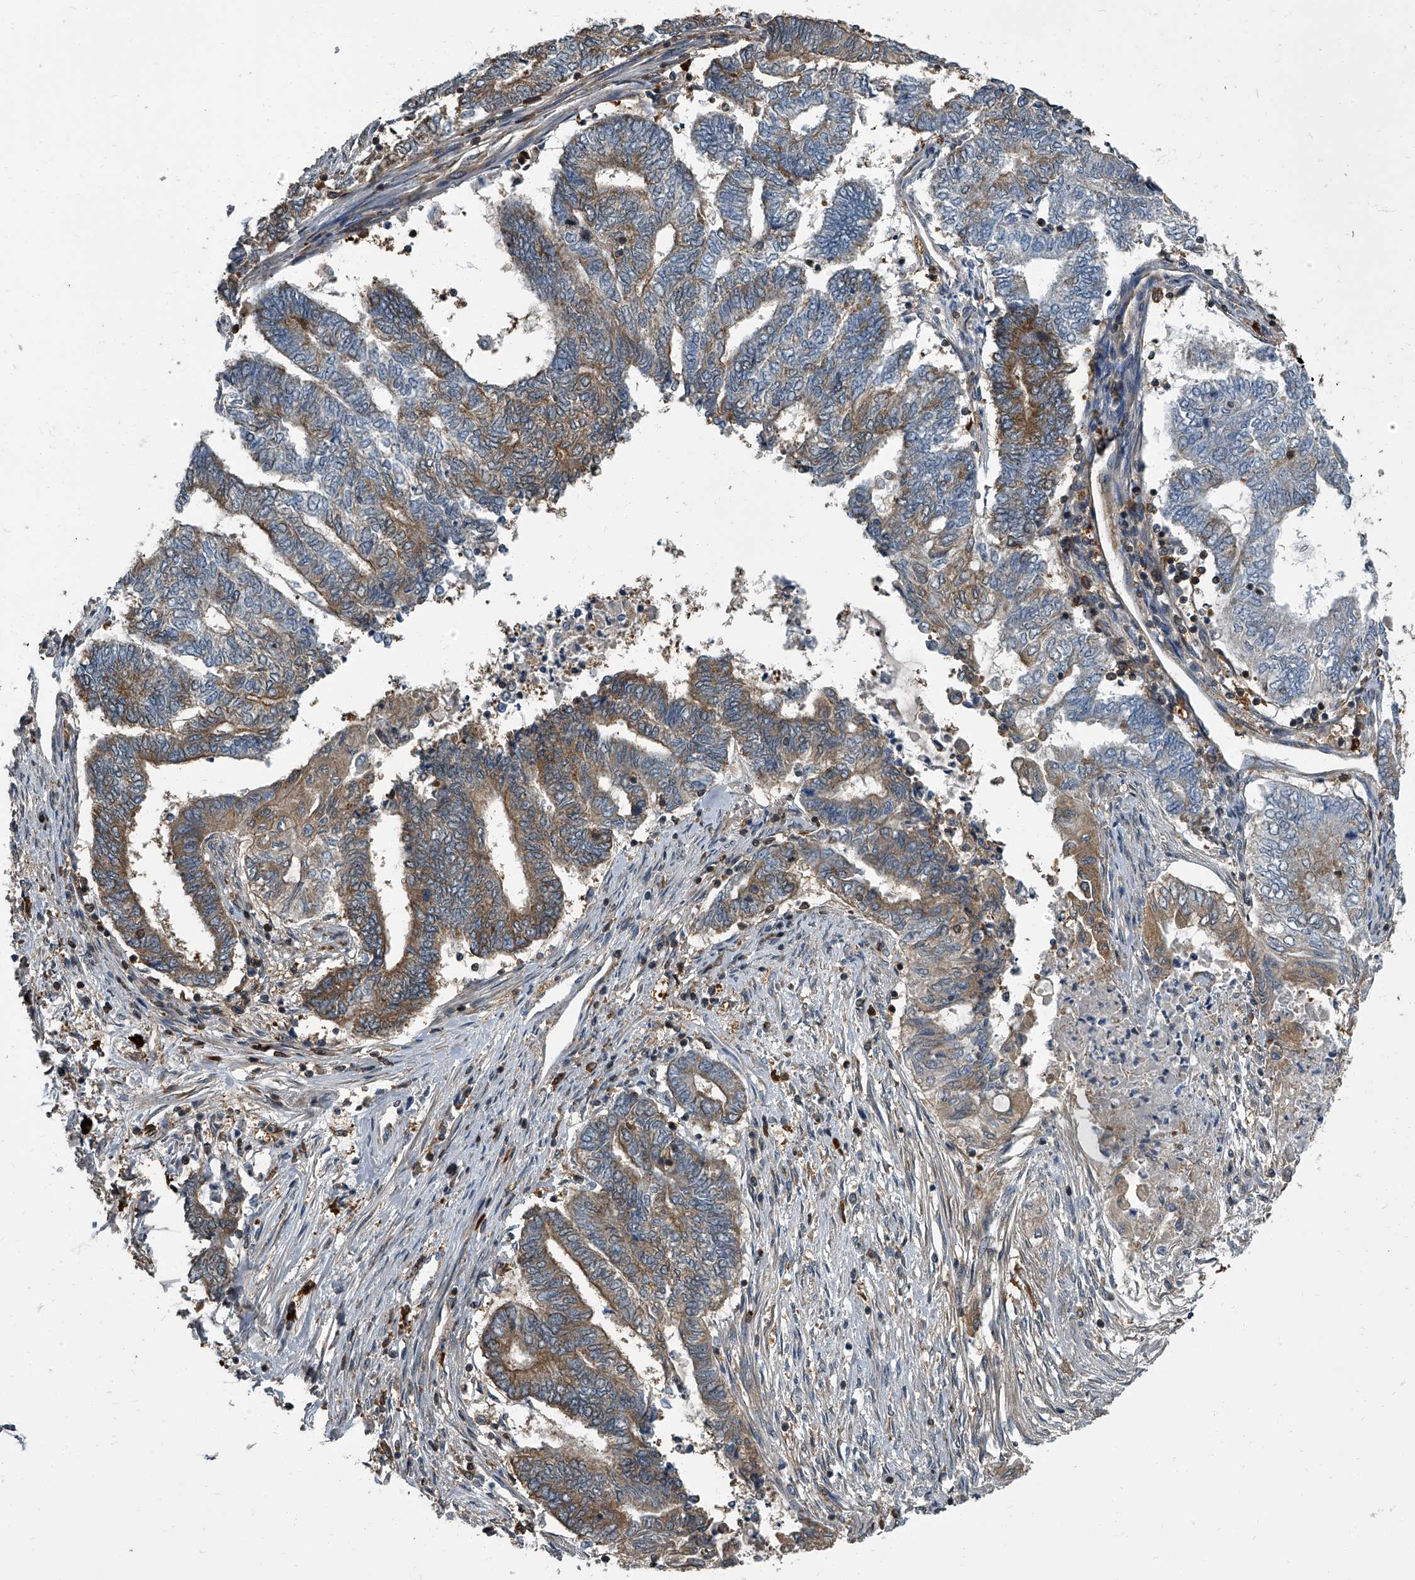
{"staining": {"intensity": "moderate", "quantity": ">75%", "location": "cytoplasmic/membranous"}, "tissue": "endometrial cancer", "cell_type": "Tumor cells", "image_type": "cancer", "snomed": [{"axis": "morphology", "description": "Adenocarcinoma, NOS"}, {"axis": "topography", "description": "Uterus"}, {"axis": "topography", "description": "Endometrium"}], "caption": "IHC staining of endometrial cancer (adenocarcinoma), which reveals medium levels of moderate cytoplasmic/membranous staining in about >75% of tumor cells indicating moderate cytoplasmic/membranous protein staining. The staining was performed using DAB (3,3'-diaminobenzidine) (brown) for protein detection and nuclei were counterstained in hematoxylin (blue).", "gene": "CDV3", "patient": {"sex": "female", "age": 70}}